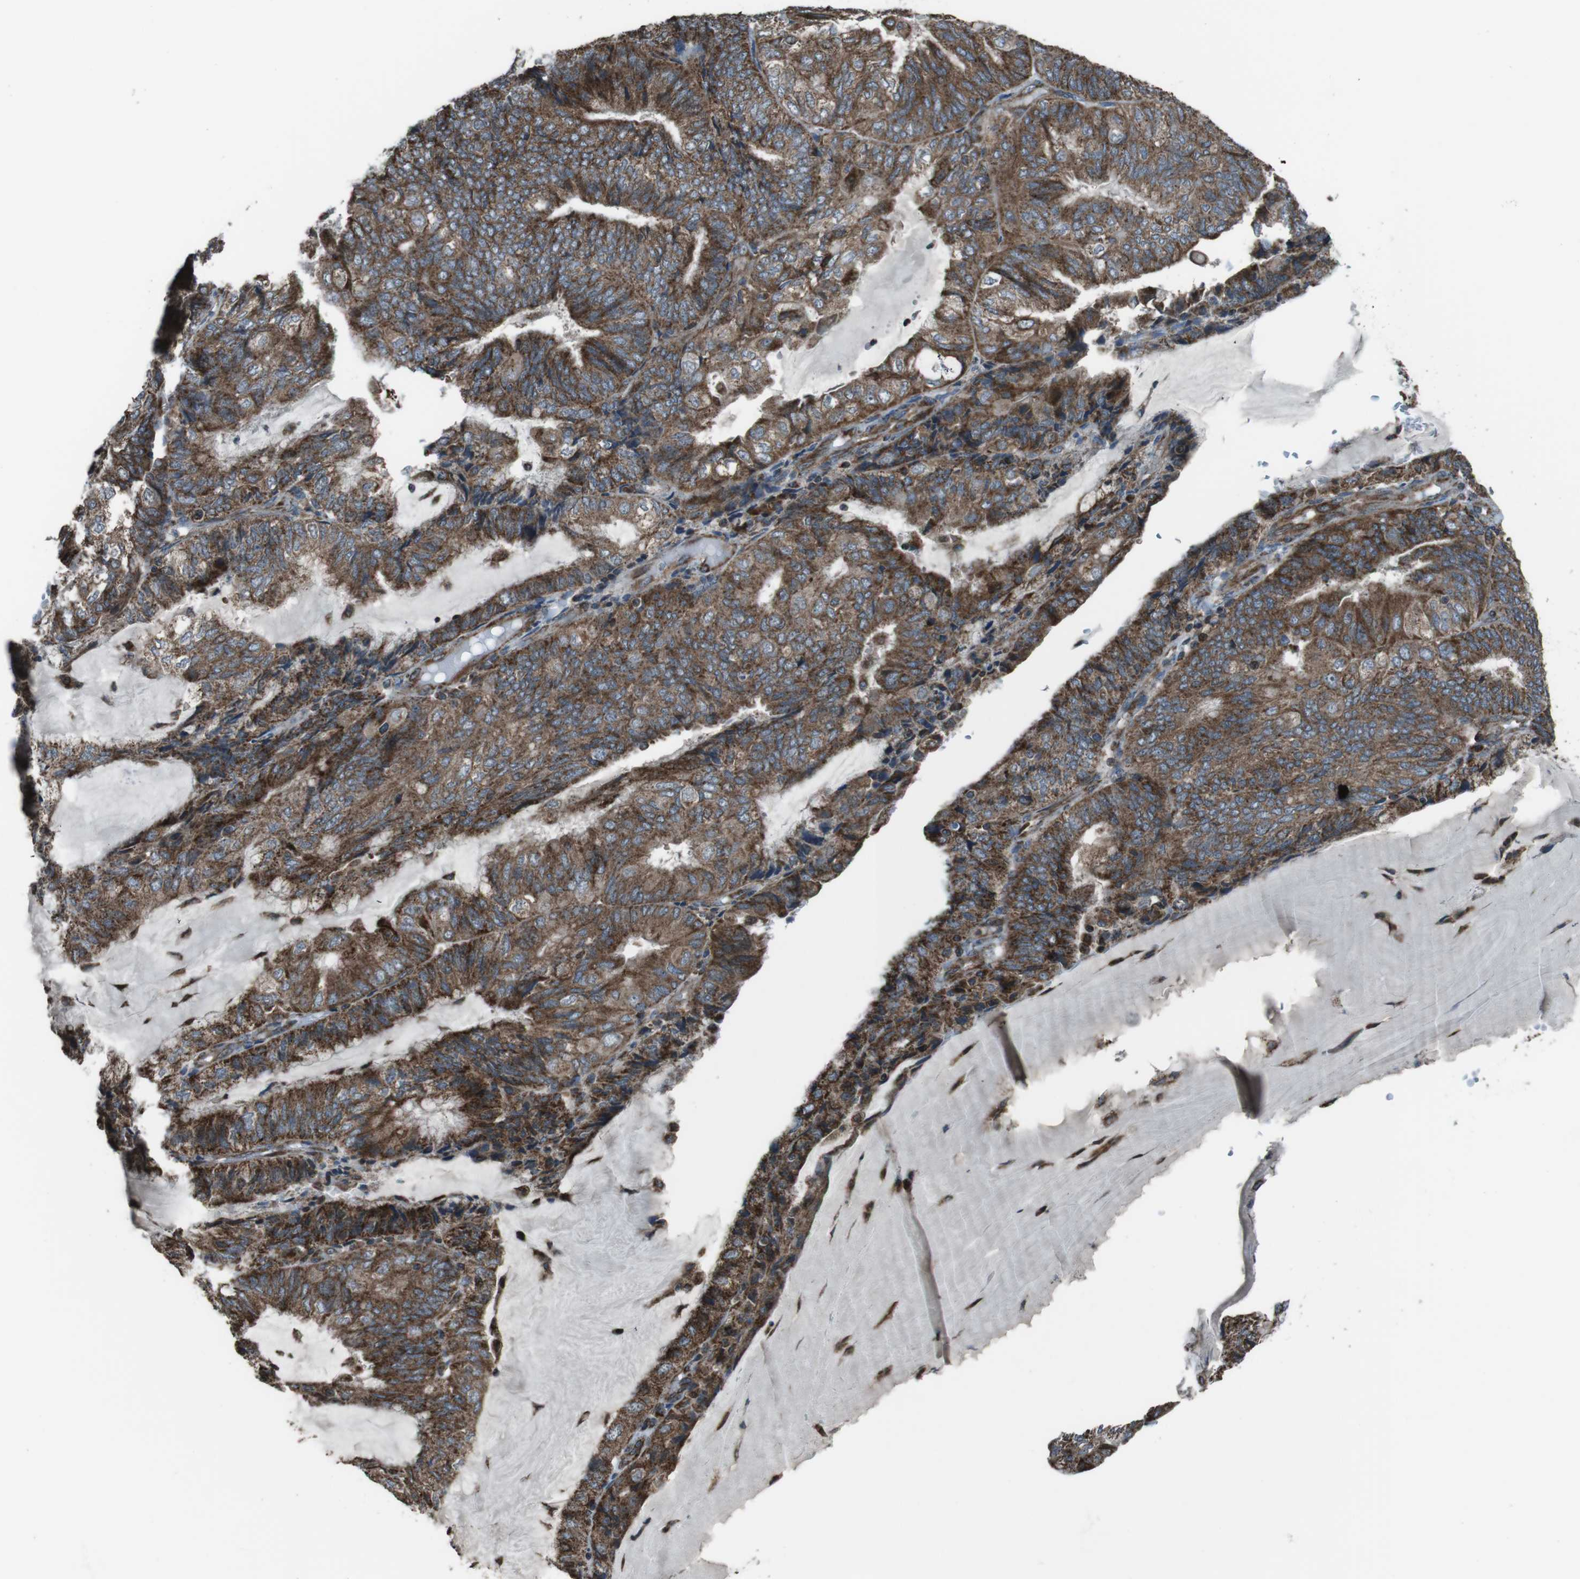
{"staining": {"intensity": "moderate", "quantity": ">75%", "location": "cytoplasmic/membranous"}, "tissue": "endometrial cancer", "cell_type": "Tumor cells", "image_type": "cancer", "snomed": [{"axis": "morphology", "description": "Adenocarcinoma, NOS"}, {"axis": "topography", "description": "Endometrium"}], "caption": "Tumor cells display moderate cytoplasmic/membranous positivity in approximately >75% of cells in endometrial cancer (adenocarcinoma).", "gene": "GIMAP8", "patient": {"sex": "female", "age": 81}}